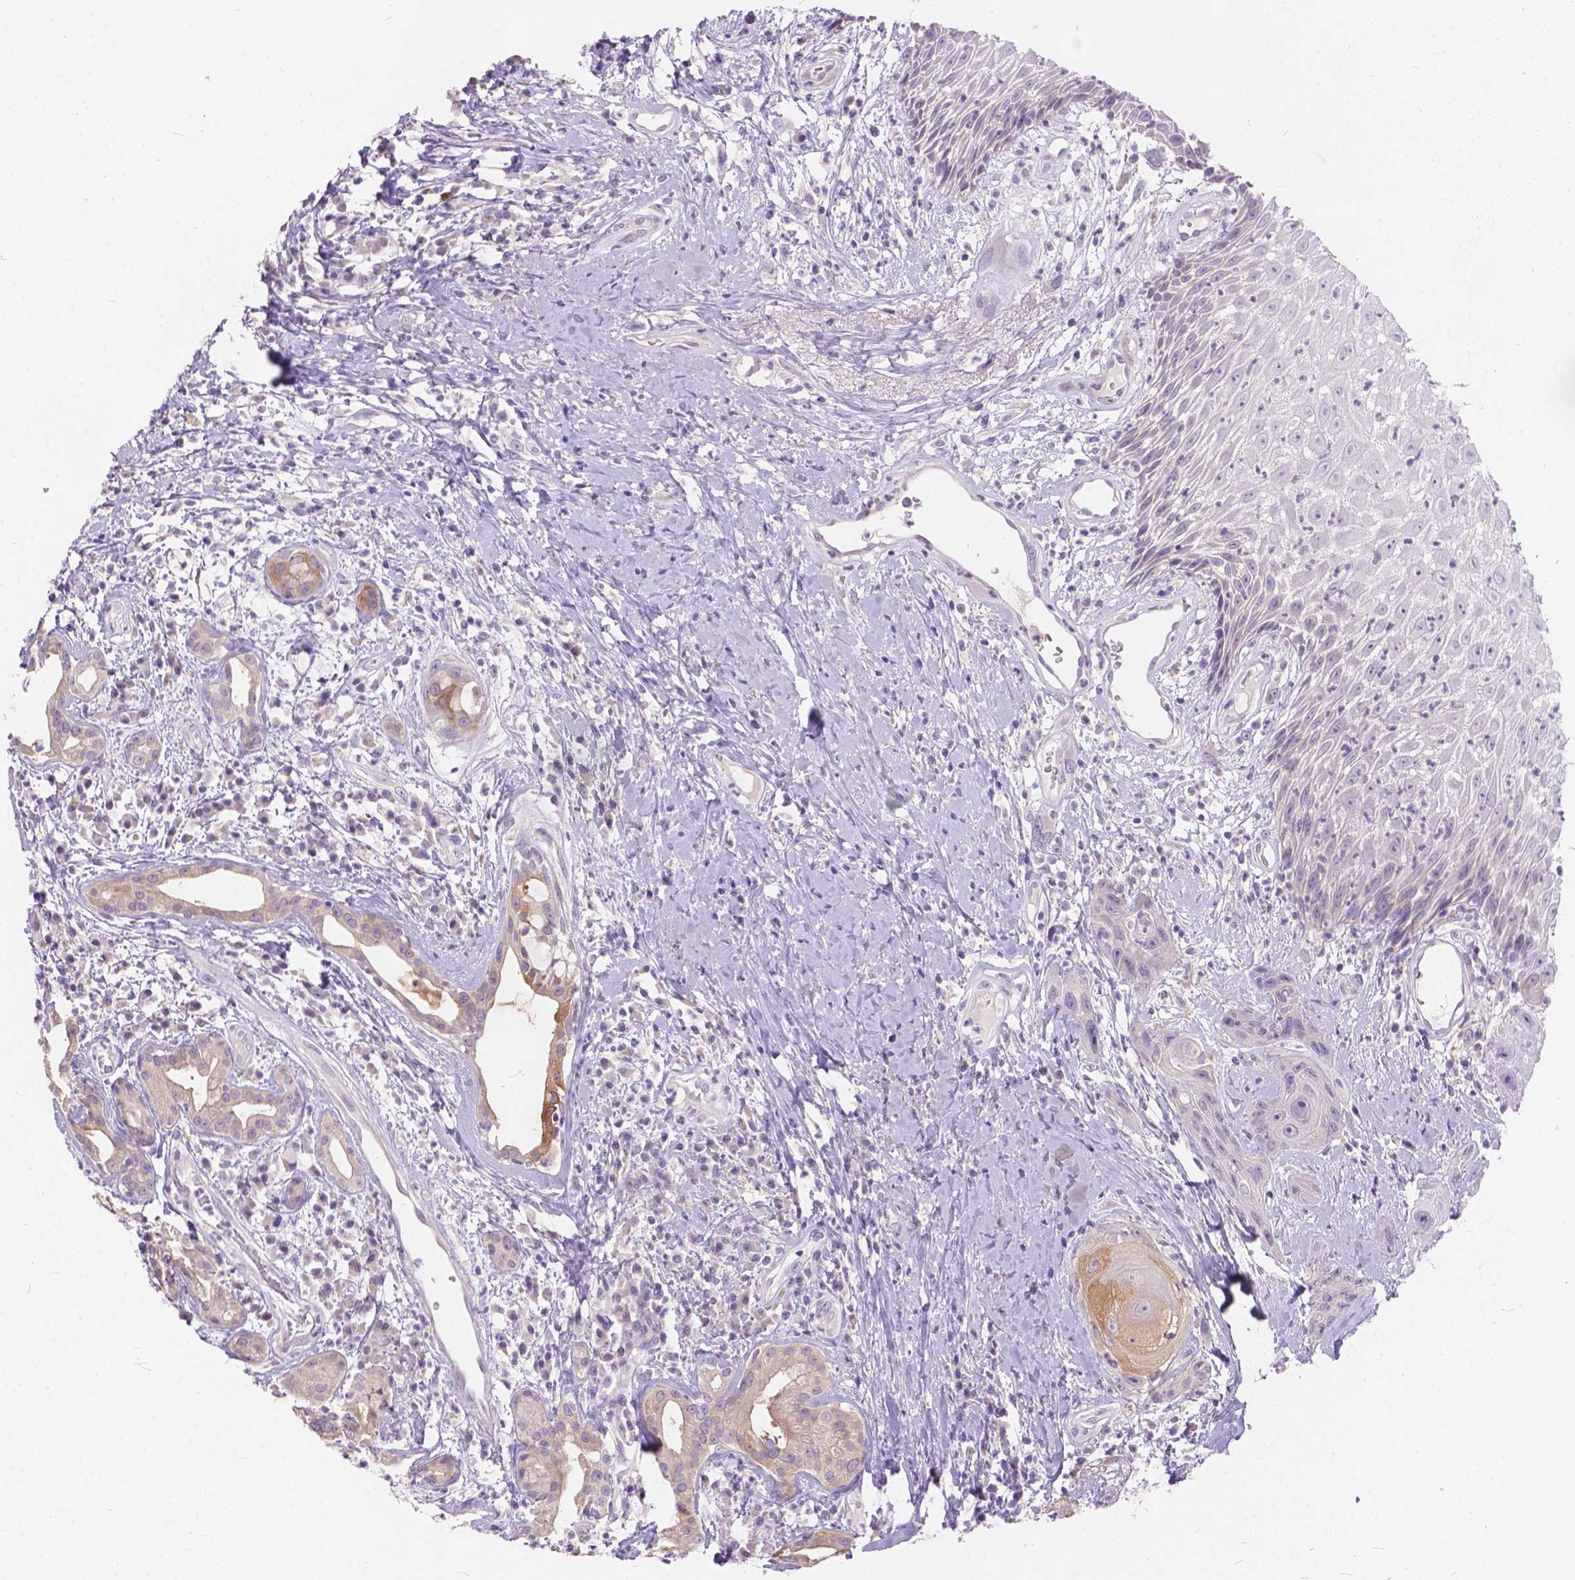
{"staining": {"intensity": "moderate", "quantity": "<25%", "location": "cytoplasmic/membranous"}, "tissue": "head and neck cancer", "cell_type": "Tumor cells", "image_type": "cancer", "snomed": [{"axis": "morphology", "description": "Squamous cell carcinoma, NOS"}, {"axis": "topography", "description": "Head-Neck"}], "caption": "The micrograph shows staining of head and neck squamous cell carcinoma, revealing moderate cytoplasmic/membranous protein expression (brown color) within tumor cells.", "gene": "PEX11G", "patient": {"sex": "male", "age": 57}}